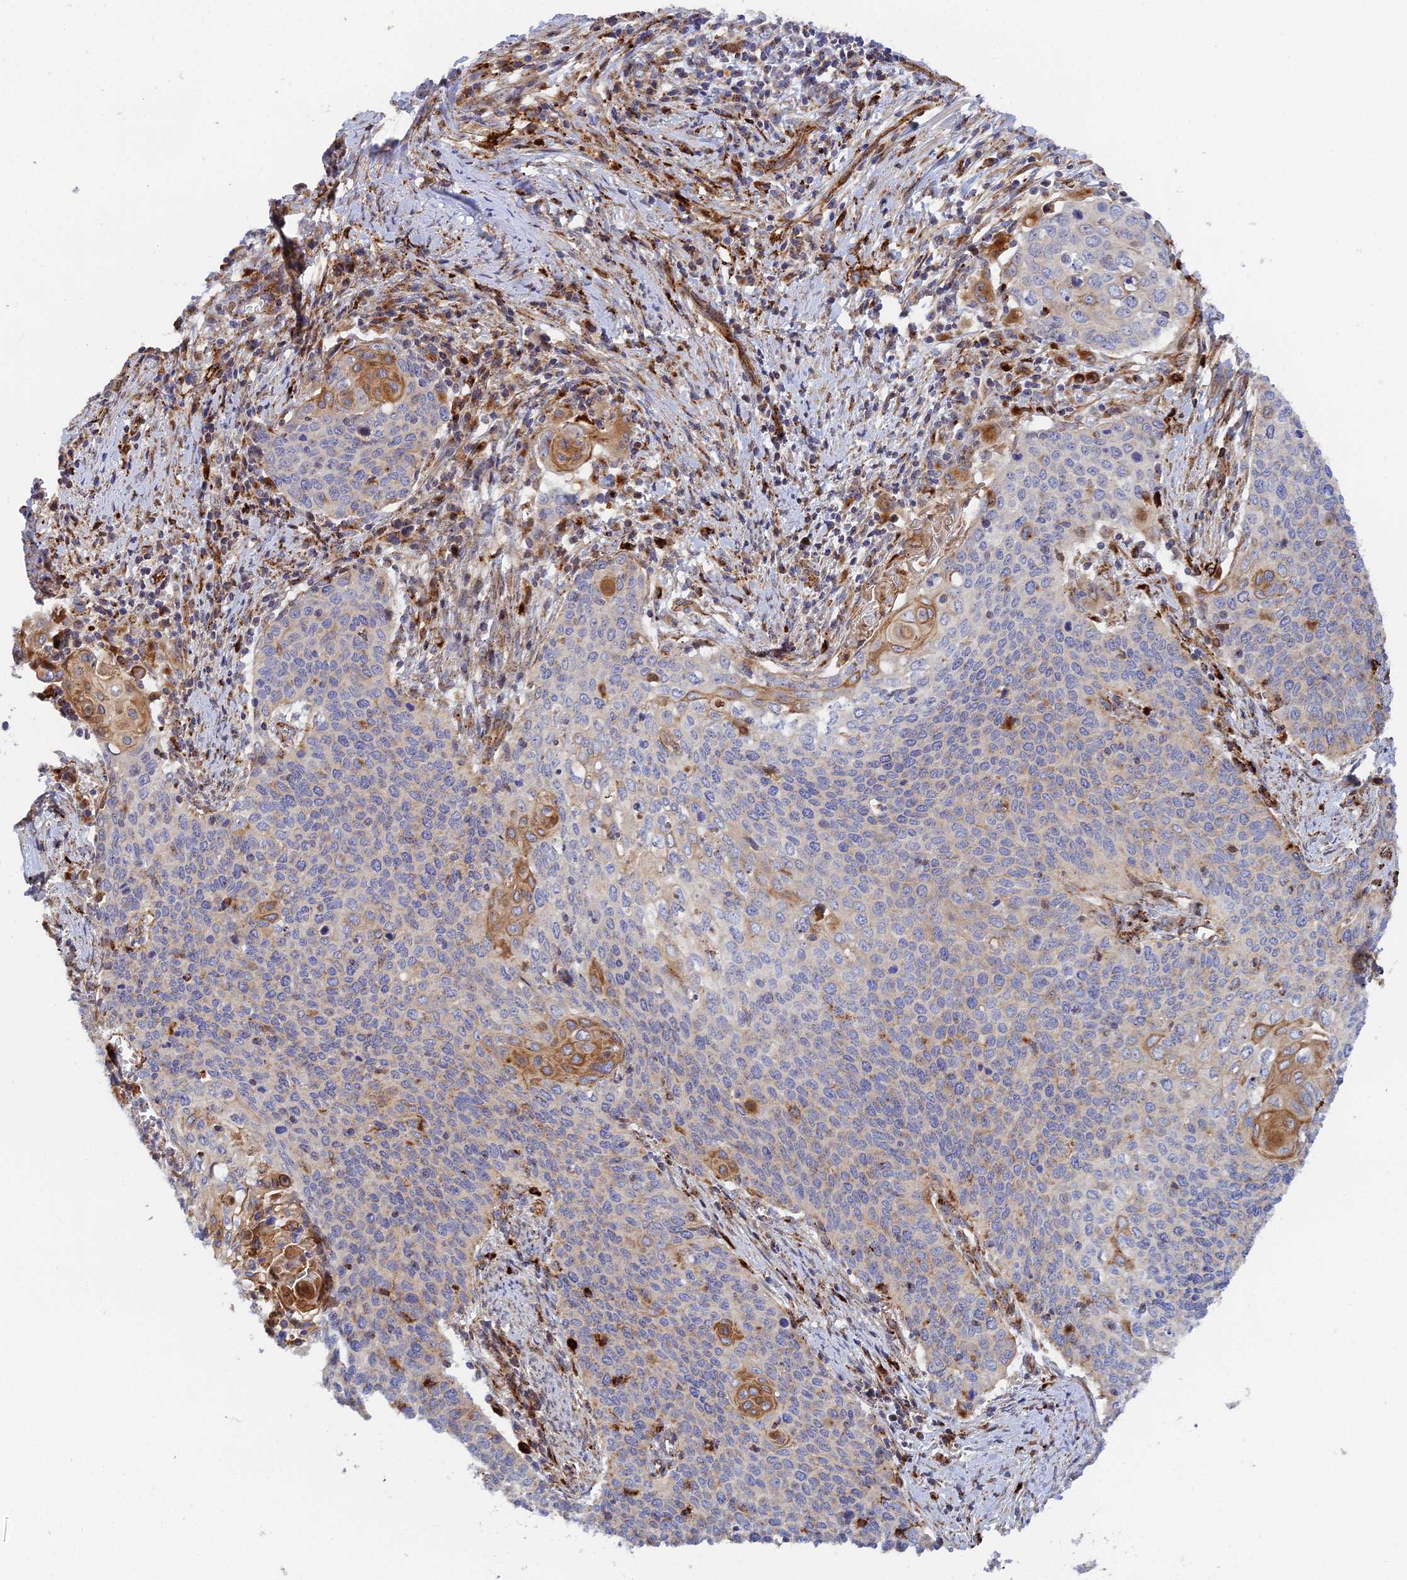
{"staining": {"intensity": "strong", "quantity": "25%-75%", "location": "cytoplasmic/membranous"}, "tissue": "cervical cancer", "cell_type": "Tumor cells", "image_type": "cancer", "snomed": [{"axis": "morphology", "description": "Squamous cell carcinoma, NOS"}, {"axis": "topography", "description": "Cervix"}], "caption": "The histopathology image reveals immunohistochemical staining of cervical squamous cell carcinoma. There is strong cytoplasmic/membranous expression is identified in about 25%-75% of tumor cells.", "gene": "PPP2R3C", "patient": {"sex": "female", "age": 39}}